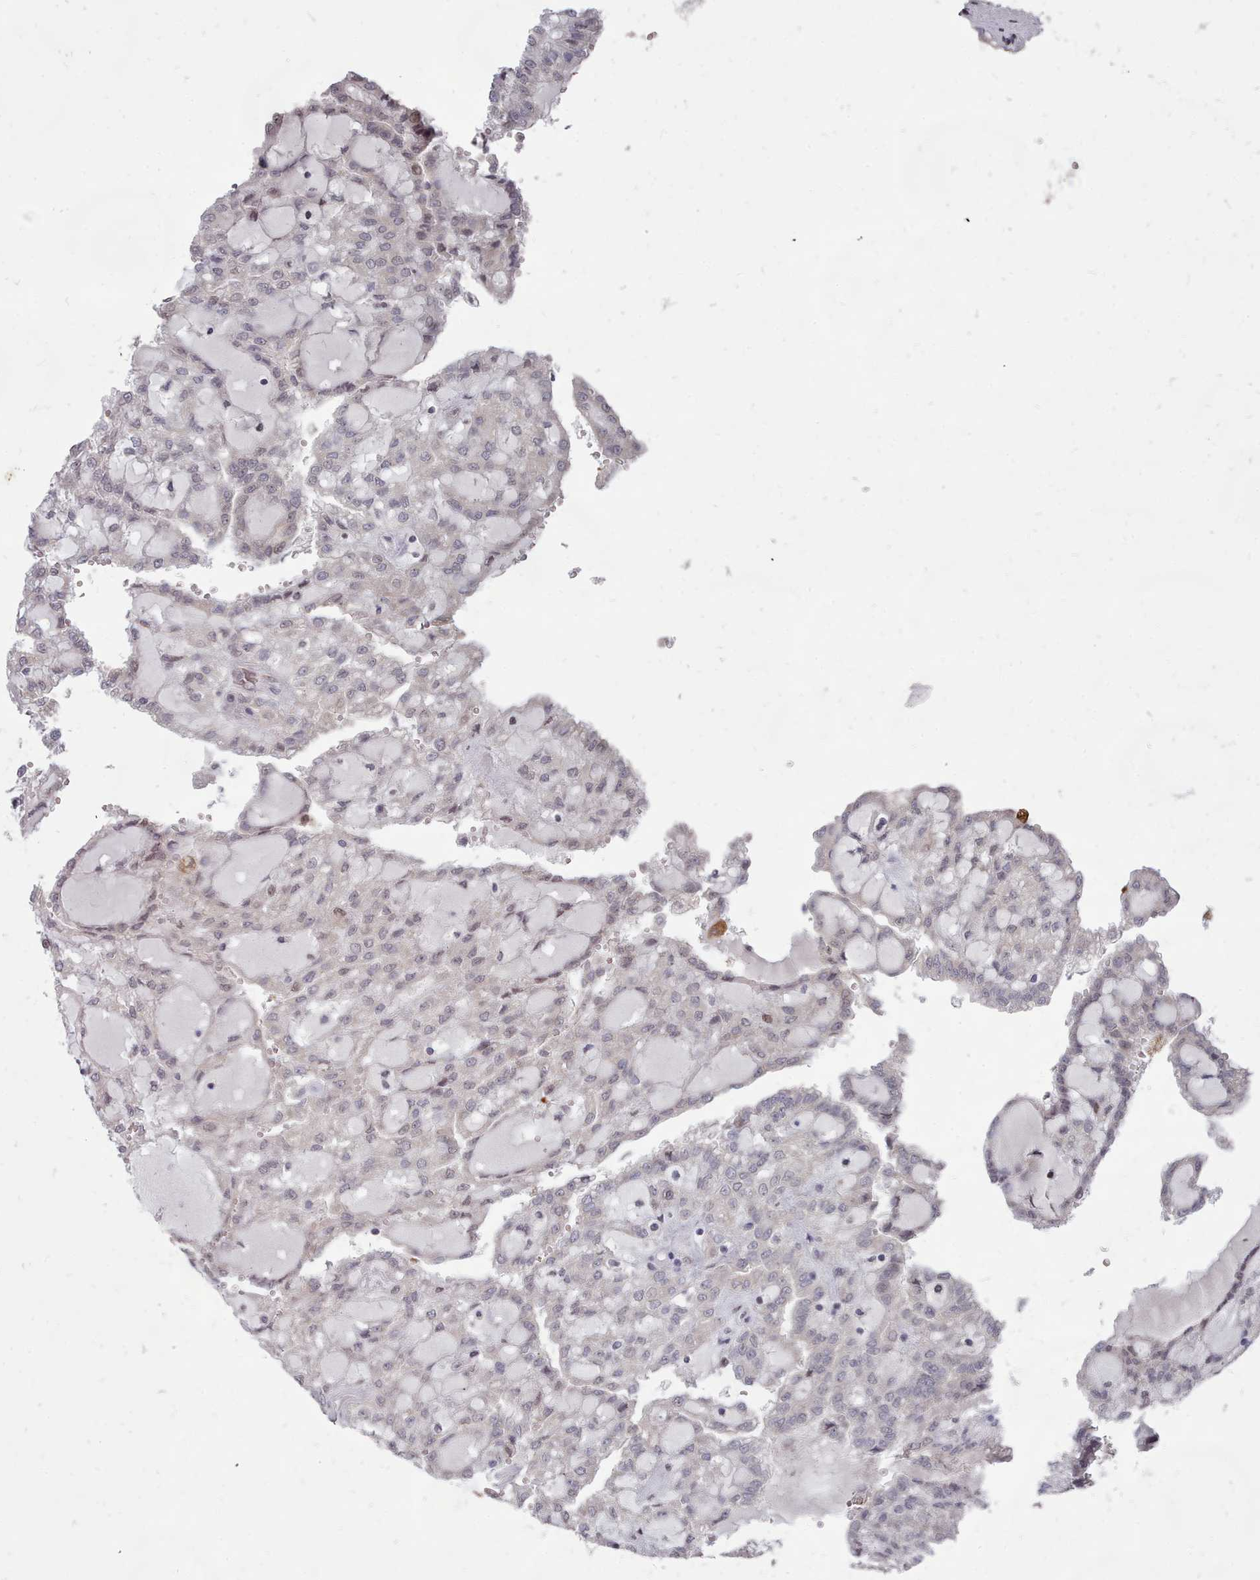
{"staining": {"intensity": "negative", "quantity": "none", "location": "none"}, "tissue": "renal cancer", "cell_type": "Tumor cells", "image_type": "cancer", "snomed": [{"axis": "morphology", "description": "Adenocarcinoma, NOS"}, {"axis": "topography", "description": "Kidney"}], "caption": "The immunohistochemistry (IHC) image has no significant expression in tumor cells of renal adenocarcinoma tissue.", "gene": "ACKR3", "patient": {"sex": "male", "age": 63}}